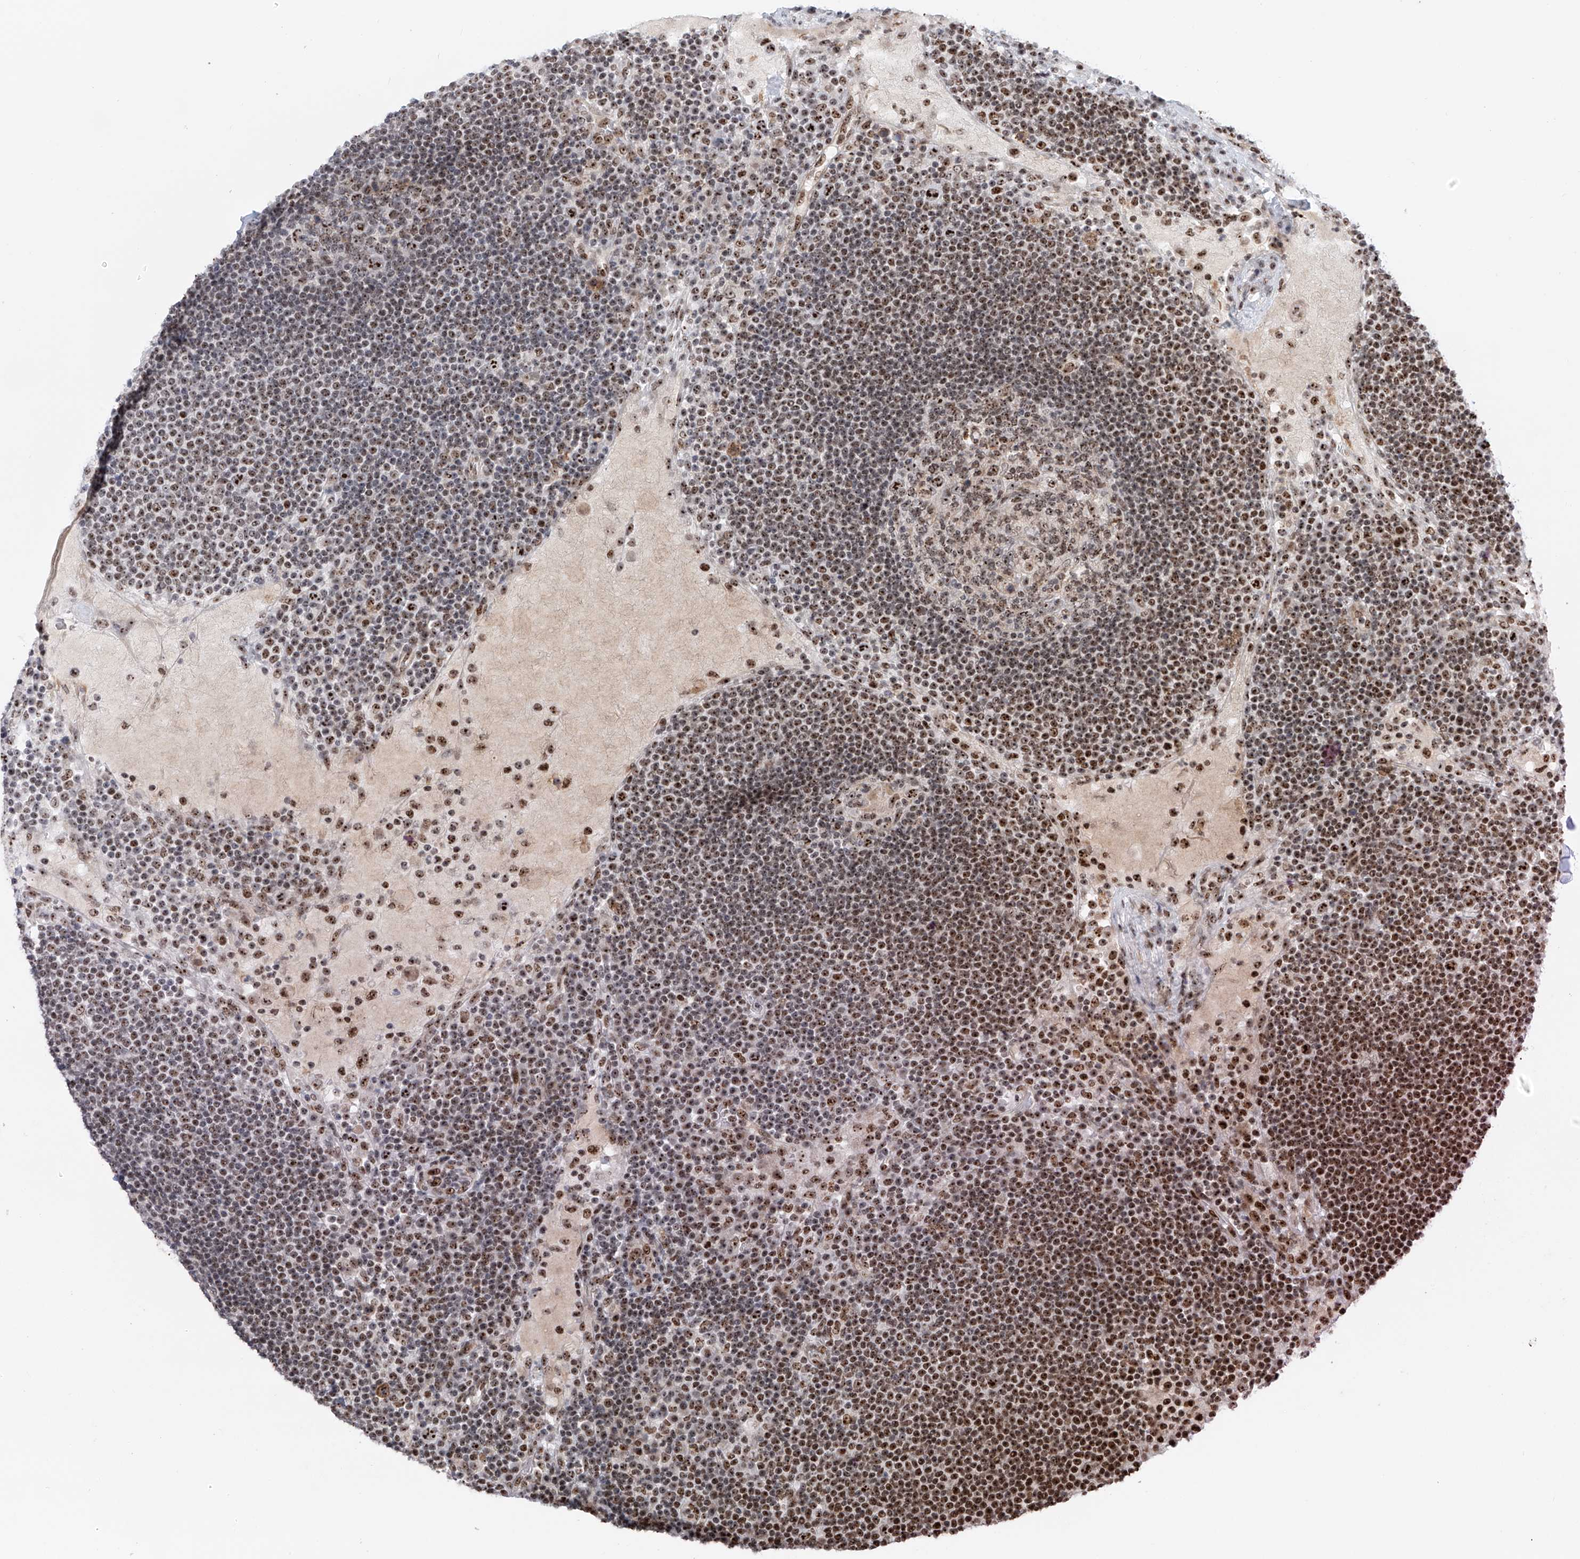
{"staining": {"intensity": "moderate", "quantity": "25%-75%", "location": "nuclear"}, "tissue": "lymph node", "cell_type": "Germinal center cells", "image_type": "normal", "snomed": [{"axis": "morphology", "description": "Normal tissue, NOS"}, {"axis": "topography", "description": "Lymph node"}], "caption": "Moderate nuclear staining is seen in approximately 25%-75% of germinal center cells in unremarkable lymph node.", "gene": "PRUNE2", "patient": {"sex": "female", "age": 53}}